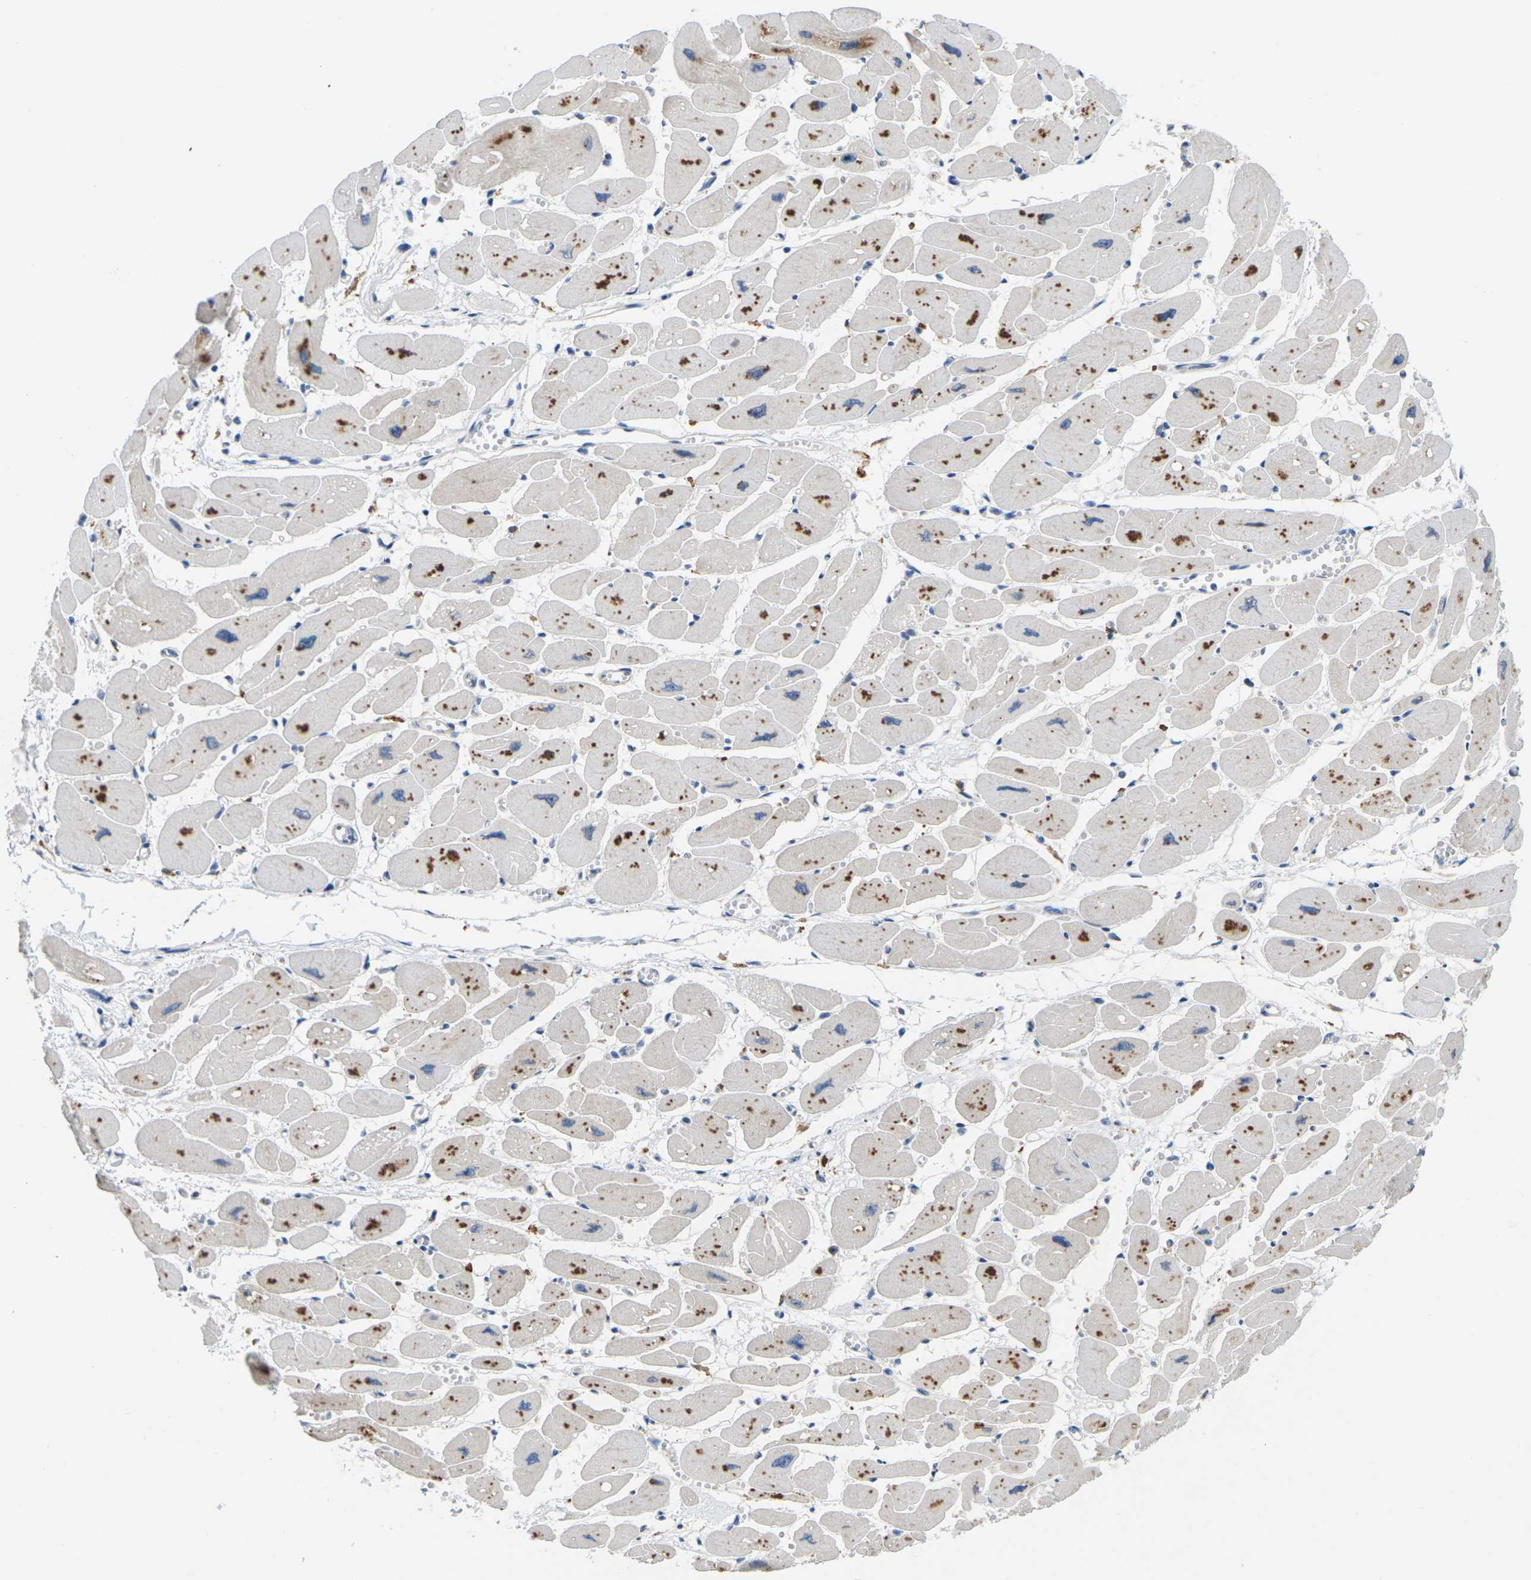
{"staining": {"intensity": "negative", "quantity": "none", "location": "none"}, "tissue": "heart muscle", "cell_type": "Cardiomyocytes", "image_type": "normal", "snomed": [{"axis": "morphology", "description": "Normal tissue, NOS"}, {"axis": "topography", "description": "Heart"}], "caption": "This is an IHC image of unremarkable human heart muscle. There is no positivity in cardiomyocytes.", "gene": "SCNN1A", "patient": {"sex": "female", "age": 54}}